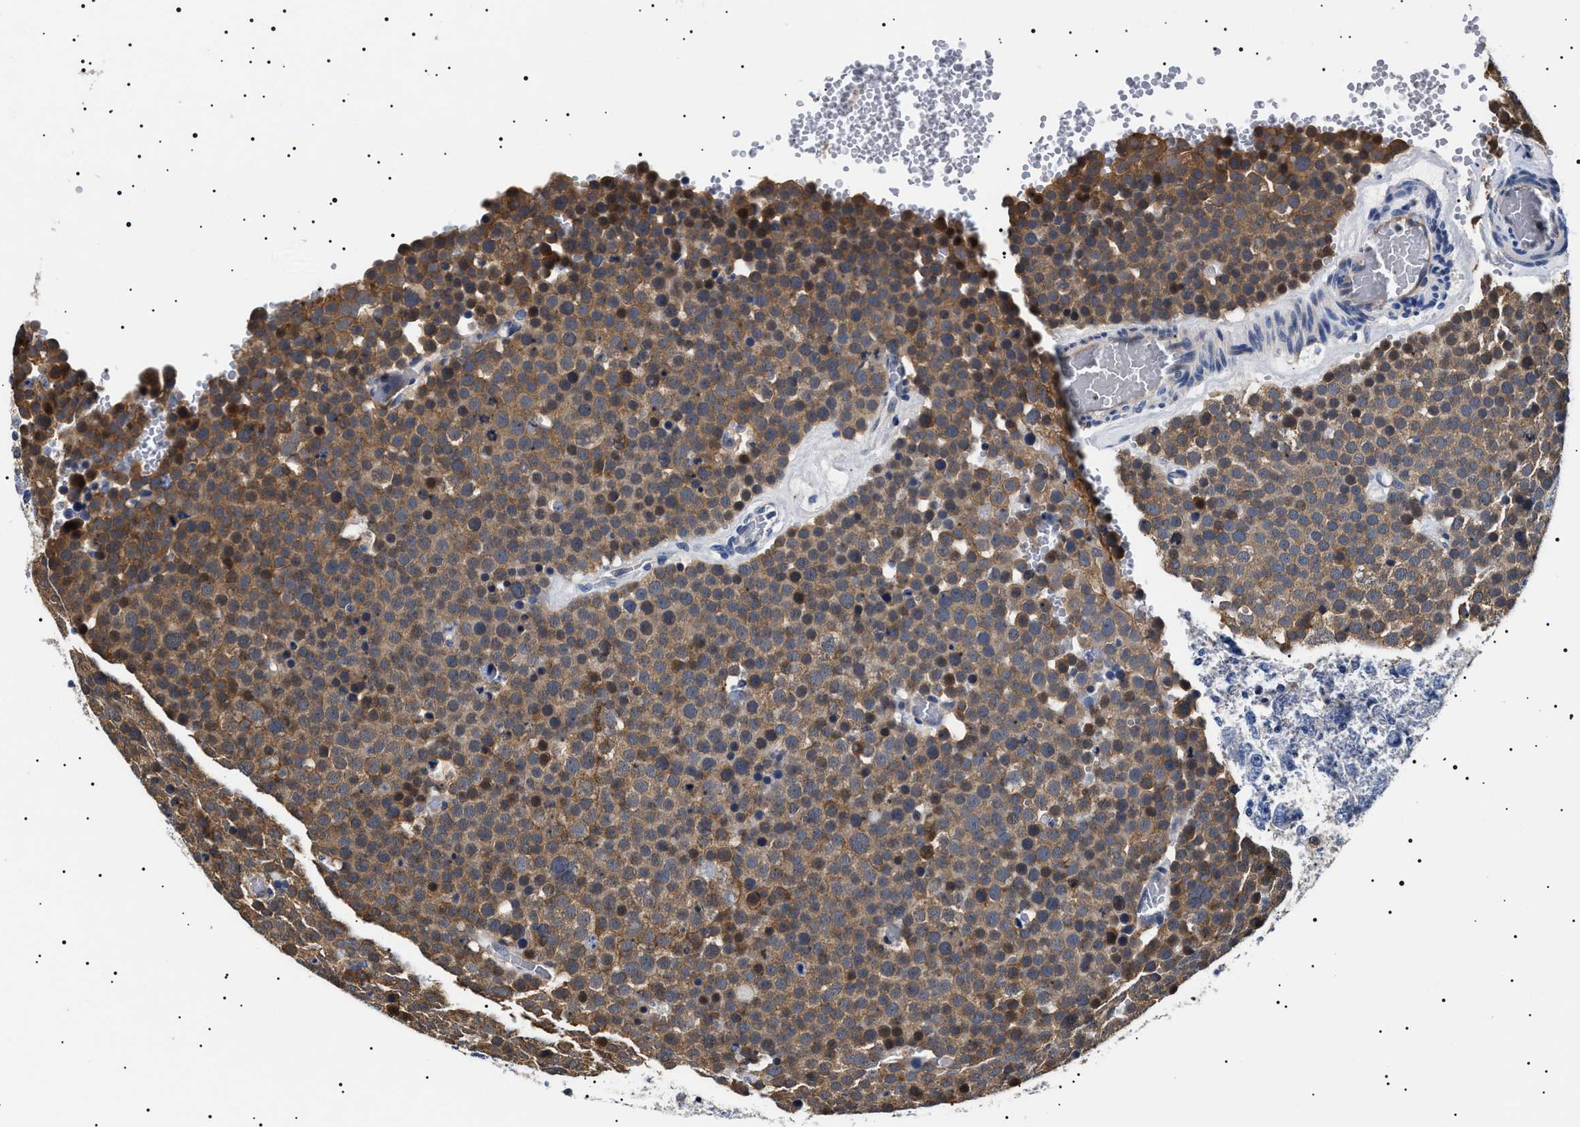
{"staining": {"intensity": "weak", "quantity": ">75%", "location": "cytoplasmic/membranous"}, "tissue": "testis cancer", "cell_type": "Tumor cells", "image_type": "cancer", "snomed": [{"axis": "morphology", "description": "Seminoma, NOS"}, {"axis": "topography", "description": "Testis"}], "caption": "Seminoma (testis) stained with immunohistochemistry (IHC) displays weak cytoplasmic/membranous positivity in about >75% of tumor cells.", "gene": "SLC4A7", "patient": {"sex": "male", "age": 71}}